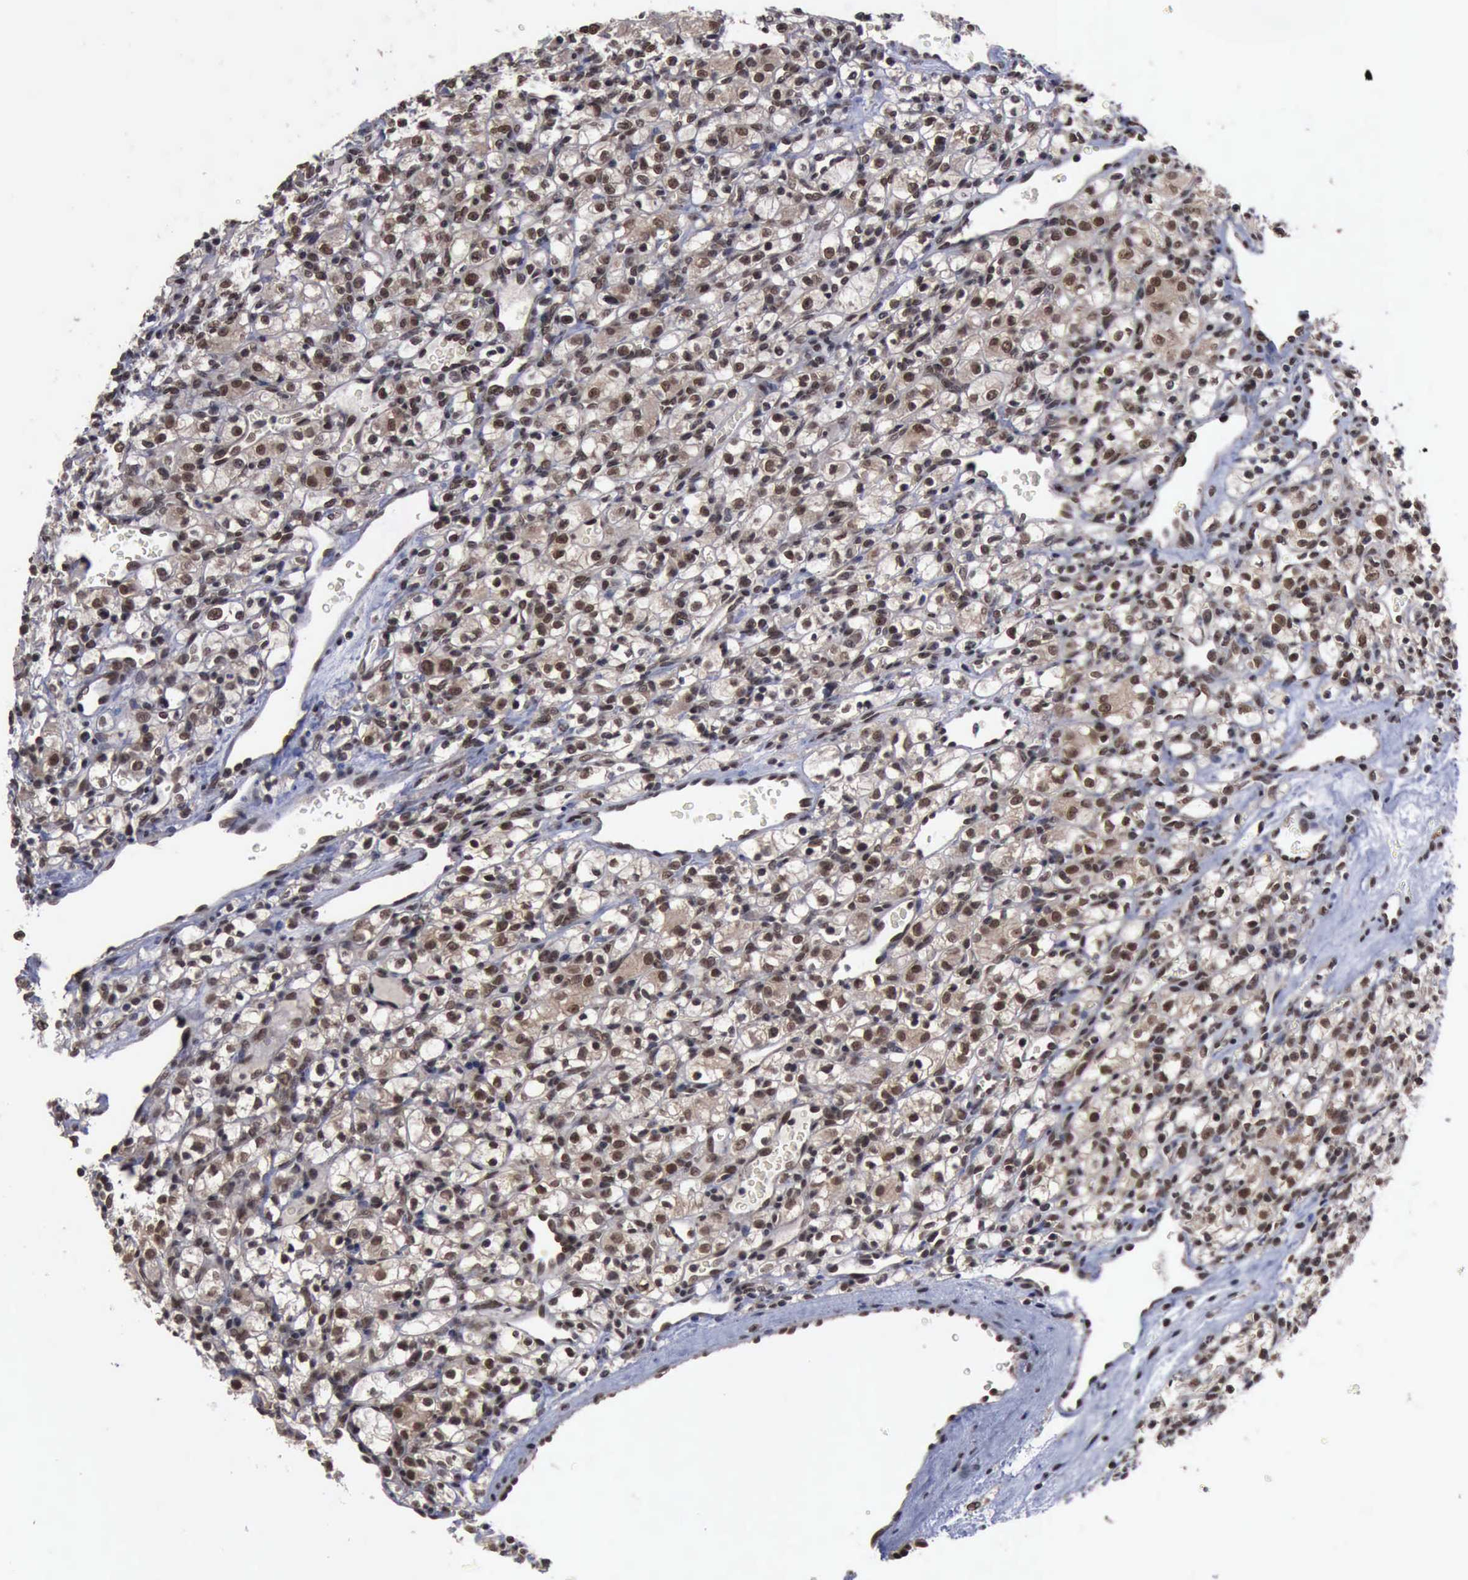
{"staining": {"intensity": "moderate", "quantity": ">75%", "location": "nuclear"}, "tissue": "renal cancer", "cell_type": "Tumor cells", "image_type": "cancer", "snomed": [{"axis": "morphology", "description": "Adenocarcinoma, NOS"}, {"axis": "topography", "description": "Kidney"}], "caption": "Moderate nuclear protein expression is seen in about >75% of tumor cells in renal cancer (adenocarcinoma).", "gene": "RTCB", "patient": {"sex": "female", "age": 62}}